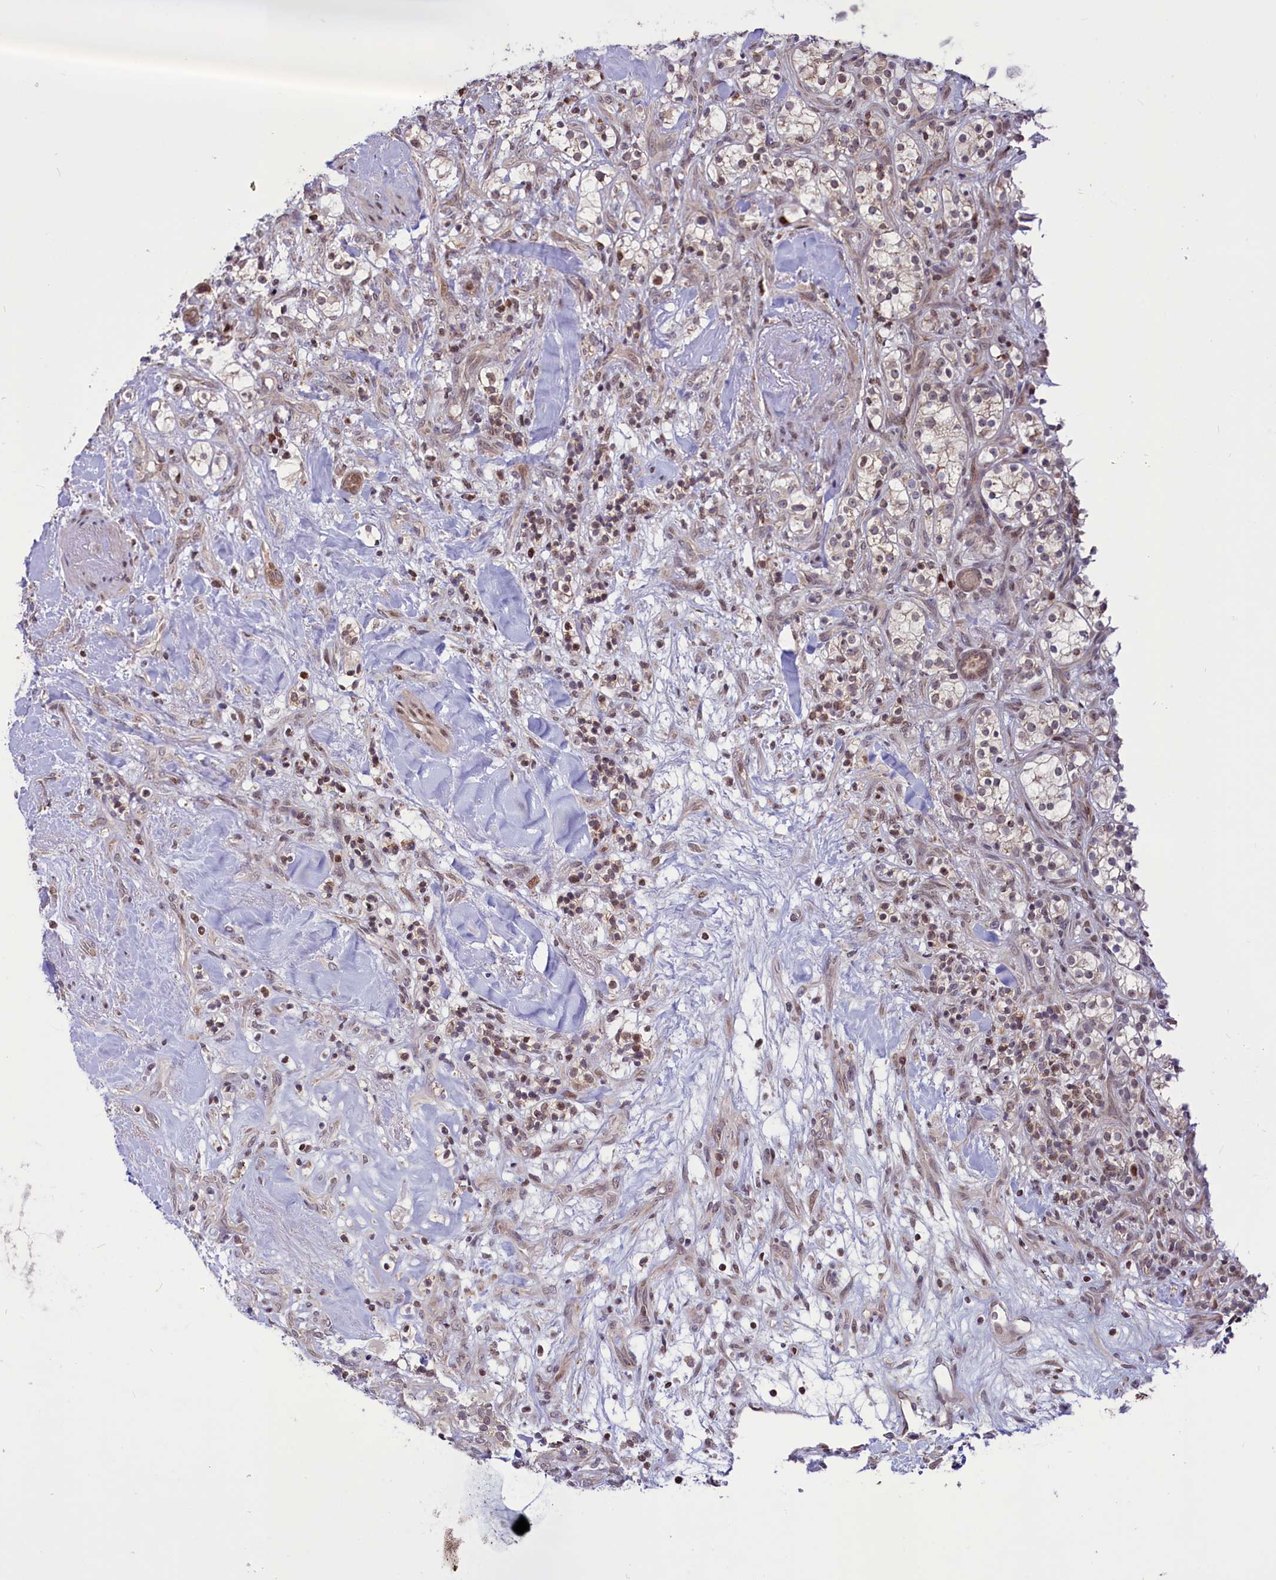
{"staining": {"intensity": "moderate", "quantity": "25%-75%", "location": "cytoplasmic/membranous,nuclear"}, "tissue": "renal cancer", "cell_type": "Tumor cells", "image_type": "cancer", "snomed": [{"axis": "morphology", "description": "Adenocarcinoma, NOS"}, {"axis": "topography", "description": "Kidney"}], "caption": "Immunohistochemical staining of human adenocarcinoma (renal) displays moderate cytoplasmic/membranous and nuclear protein positivity in approximately 25%-75% of tumor cells.", "gene": "PHC3", "patient": {"sex": "male", "age": 77}}